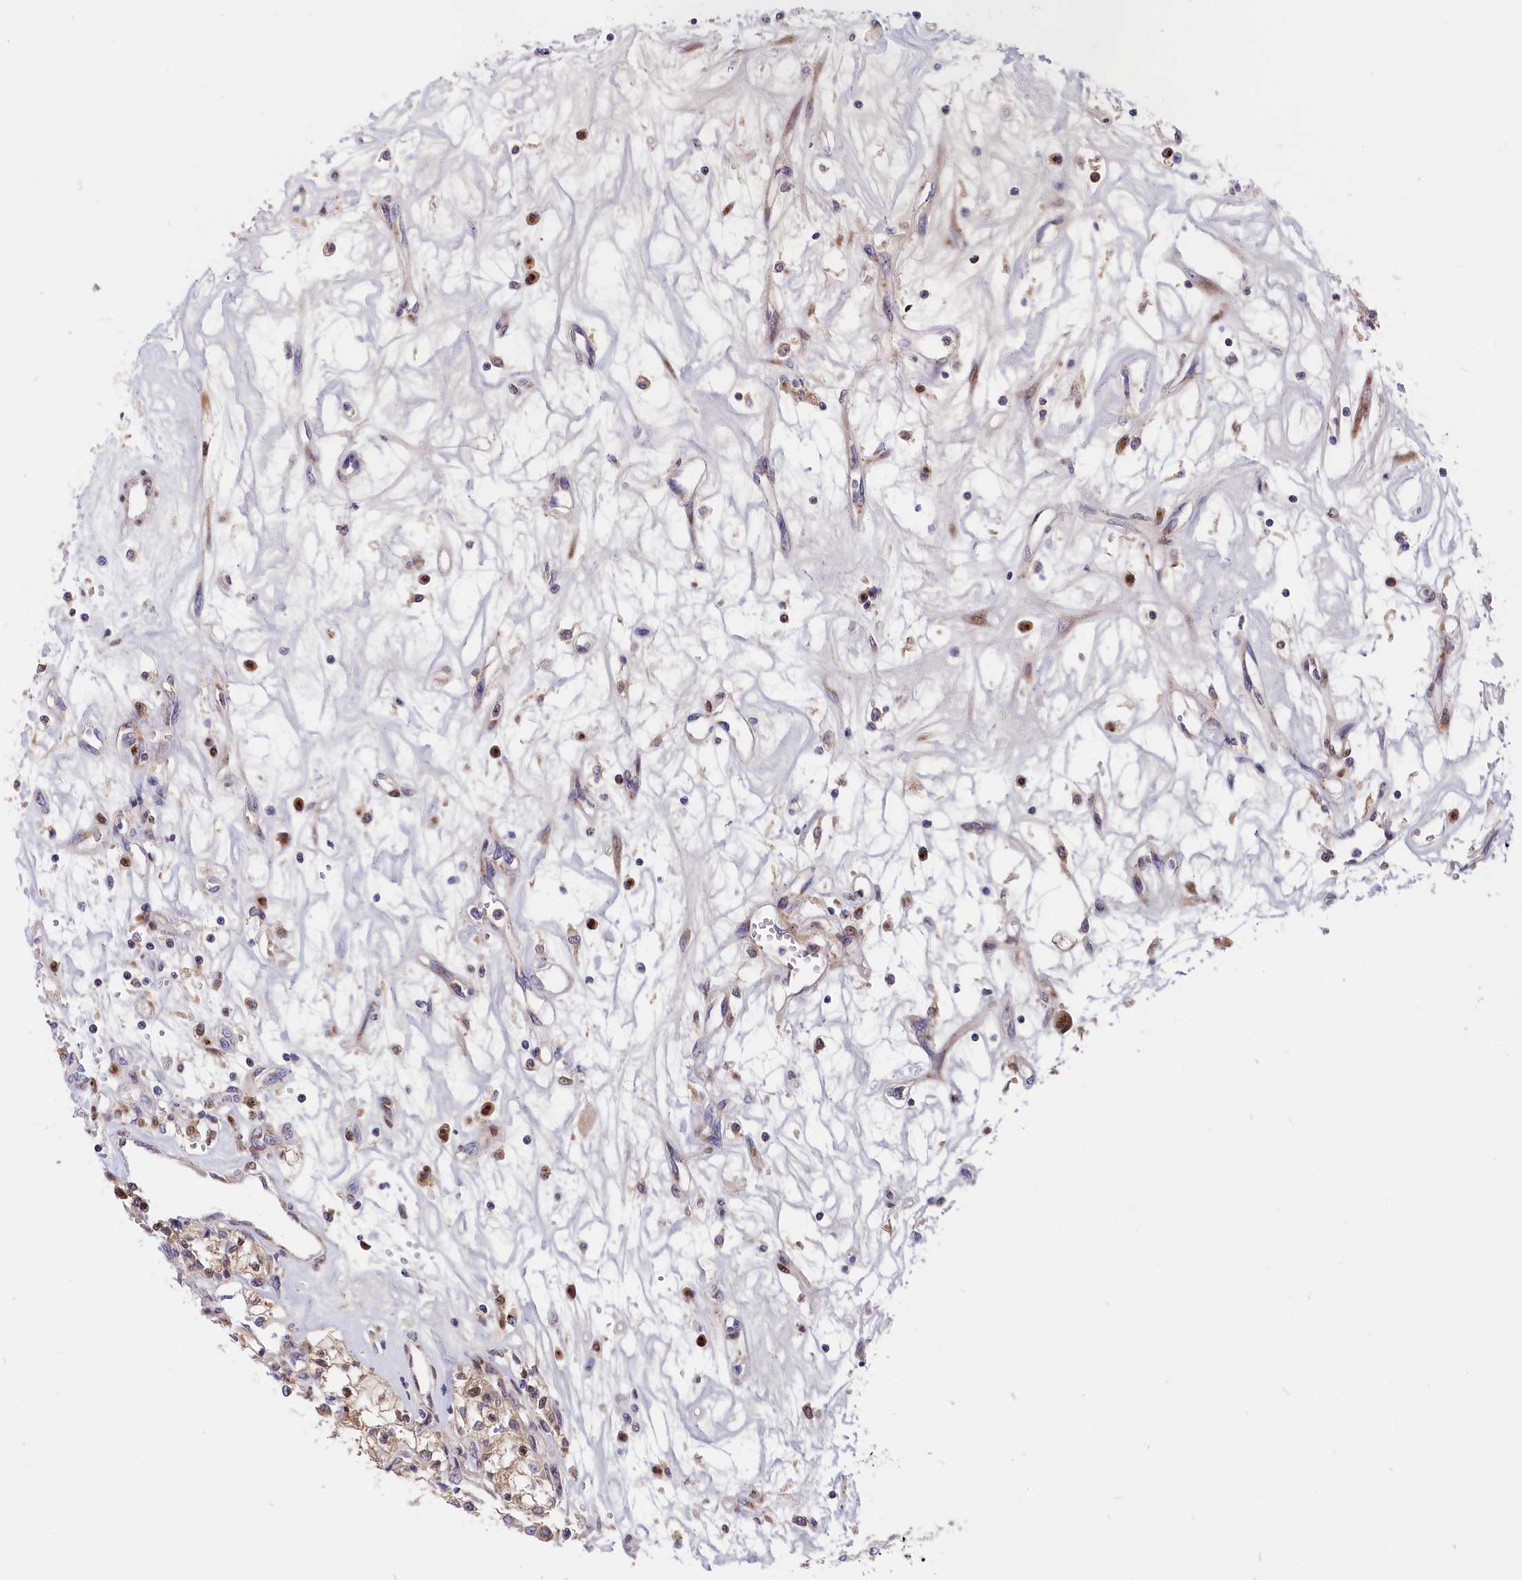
{"staining": {"intensity": "weak", "quantity": ">75%", "location": "cytoplasmic/membranous,nuclear"}, "tissue": "renal cancer", "cell_type": "Tumor cells", "image_type": "cancer", "snomed": [{"axis": "morphology", "description": "Adenocarcinoma, NOS"}, {"axis": "topography", "description": "Kidney"}], "caption": "A brown stain labels weak cytoplasmic/membranous and nuclear positivity of a protein in human renal cancer tumor cells.", "gene": "CHST12", "patient": {"sex": "female", "age": 59}}